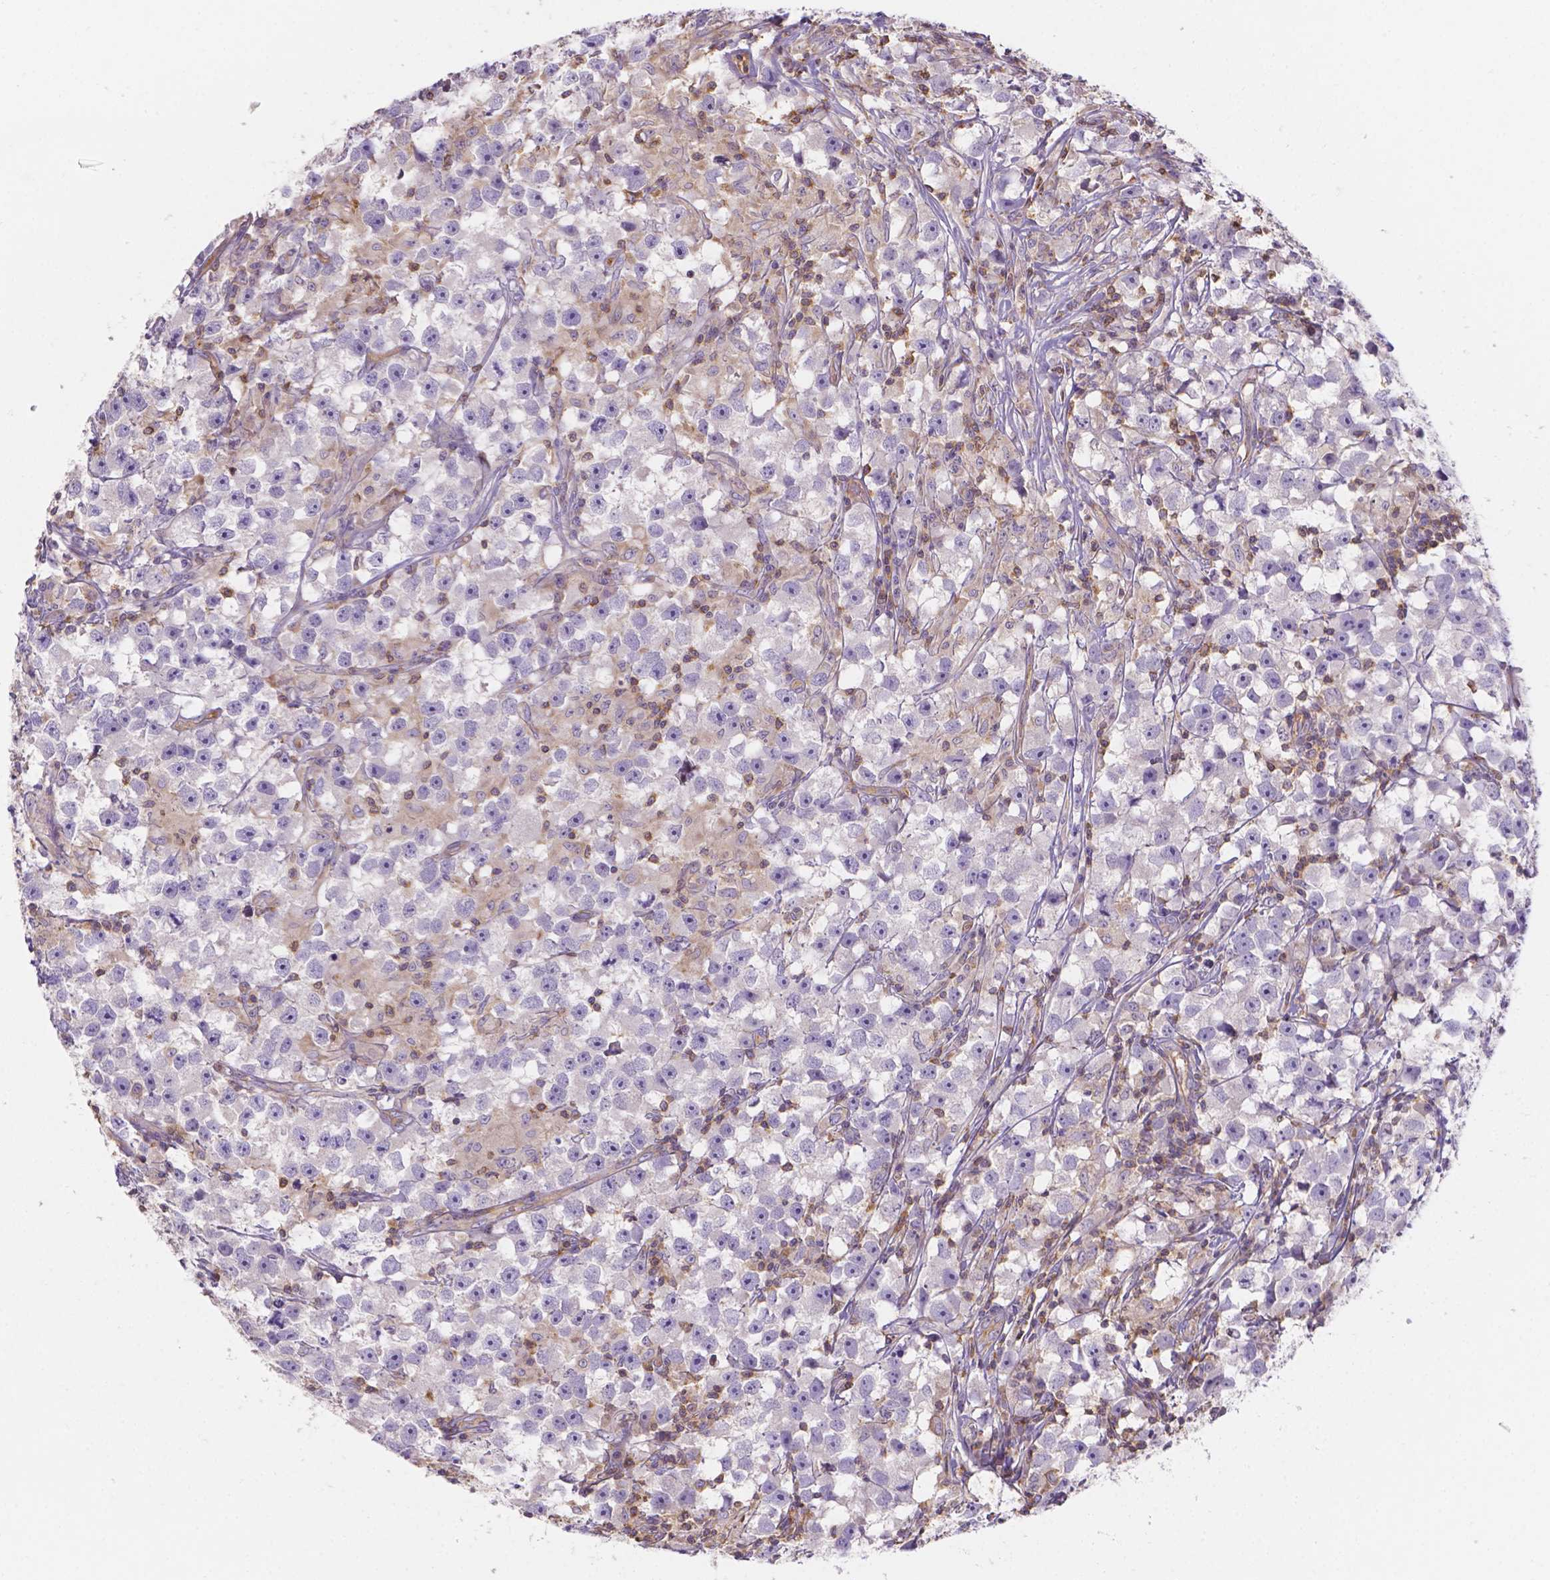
{"staining": {"intensity": "negative", "quantity": "none", "location": "none"}, "tissue": "testis cancer", "cell_type": "Tumor cells", "image_type": "cancer", "snomed": [{"axis": "morphology", "description": "Seminoma, NOS"}, {"axis": "topography", "description": "Testis"}], "caption": "A photomicrograph of human testis seminoma is negative for staining in tumor cells.", "gene": "DMWD", "patient": {"sex": "male", "age": 33}}